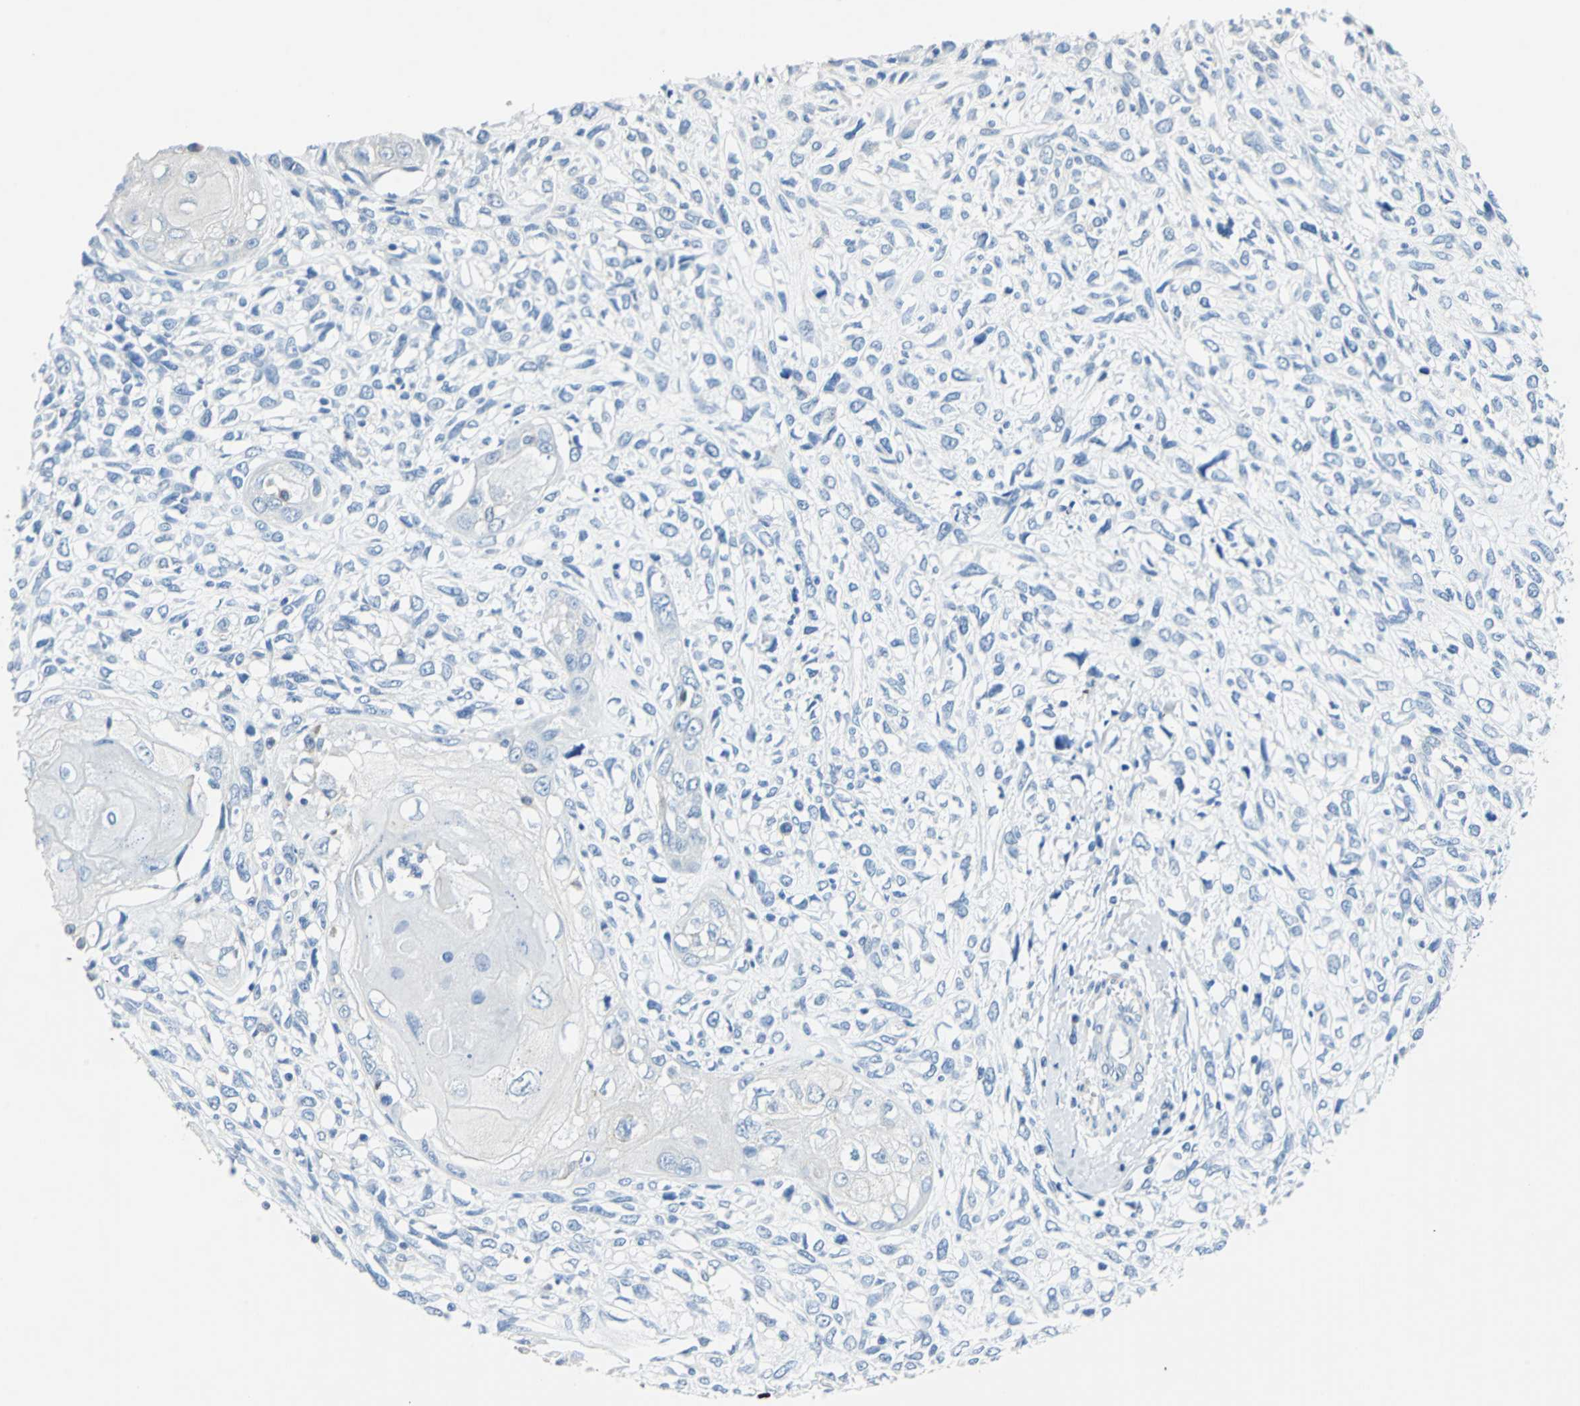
{"staining": {"intensity": "negative", "quantity": "none", "location": "none"}, "tissue": "head and neck cancer", "cell_type": "Tumor cells", "image_type": "cancer", "snomed": [{"axis": "morphology", "description": "Necrosis, NOS"}, {"axis": "morphology", "description": "Neoplasm, malignant, NOS"}, {"axis": "topography", "description": "Salivary gland"}, {"axis": "topography", "description": "Head-Neck"}], "caption": "This is an immunohistochemistry (IHC) micrograph of head and neck cancer (malignant neoplasm). There is no staining in tumor cells.", "gene": "TEX264", "patient": {"sex": "male", "age": 43}}